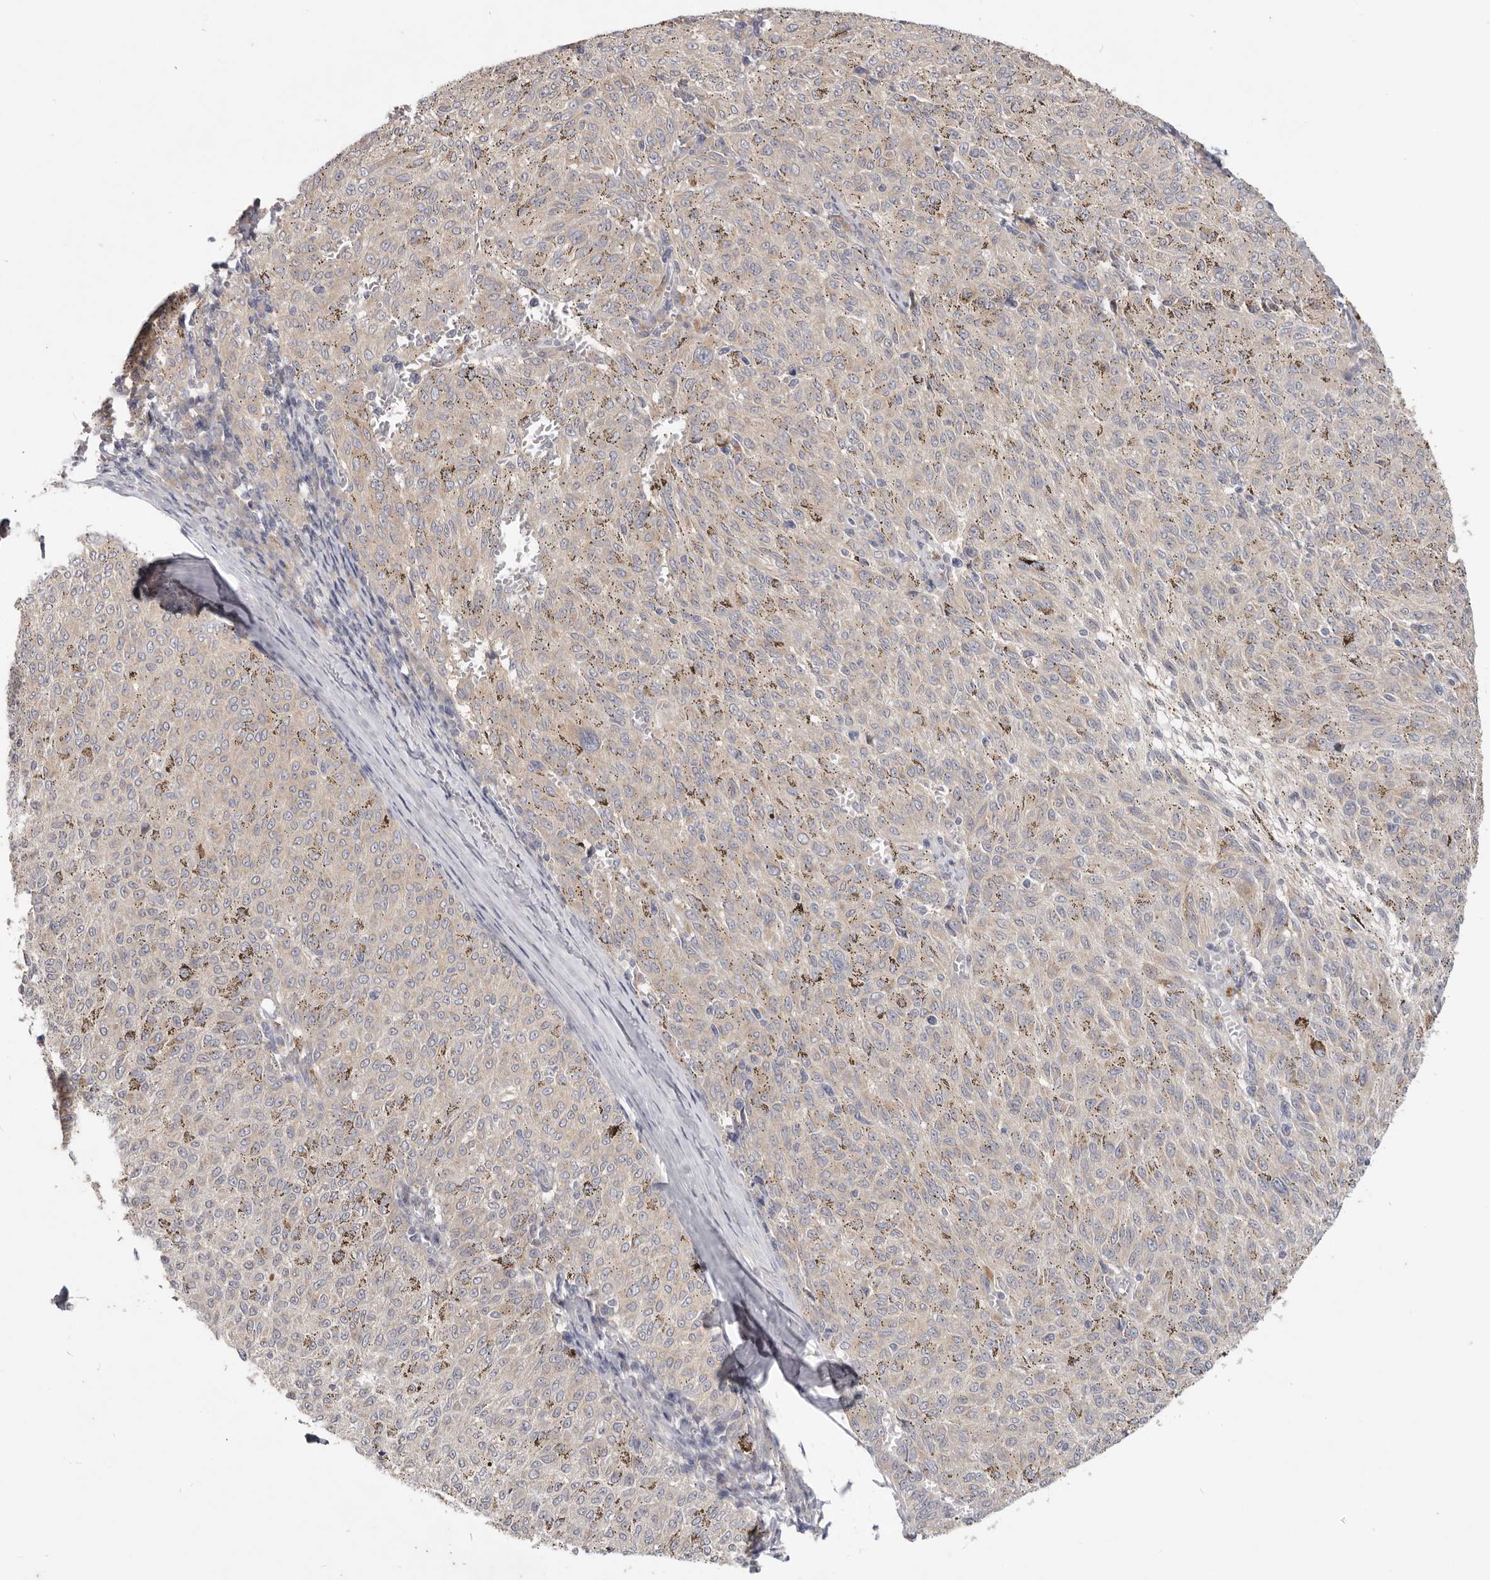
{"staining": {"intensity": "negative", "quantity": "none", "location": "none"}, "tissue": "melanoma", "cell_type": "Tumor cells", "image_type": "cancer", "snomed": [{"axis": "morphology", "description": "Malignant melanoma, NOS"}, {"axis": "topography", "description": "Skin"}], "caption": "IHC micrograph of human melanoma stained for a protein (brown), which shows no expression in tumor cells.", "gene": "WDR77", "patient": {"sex": "female", "age": 72}}